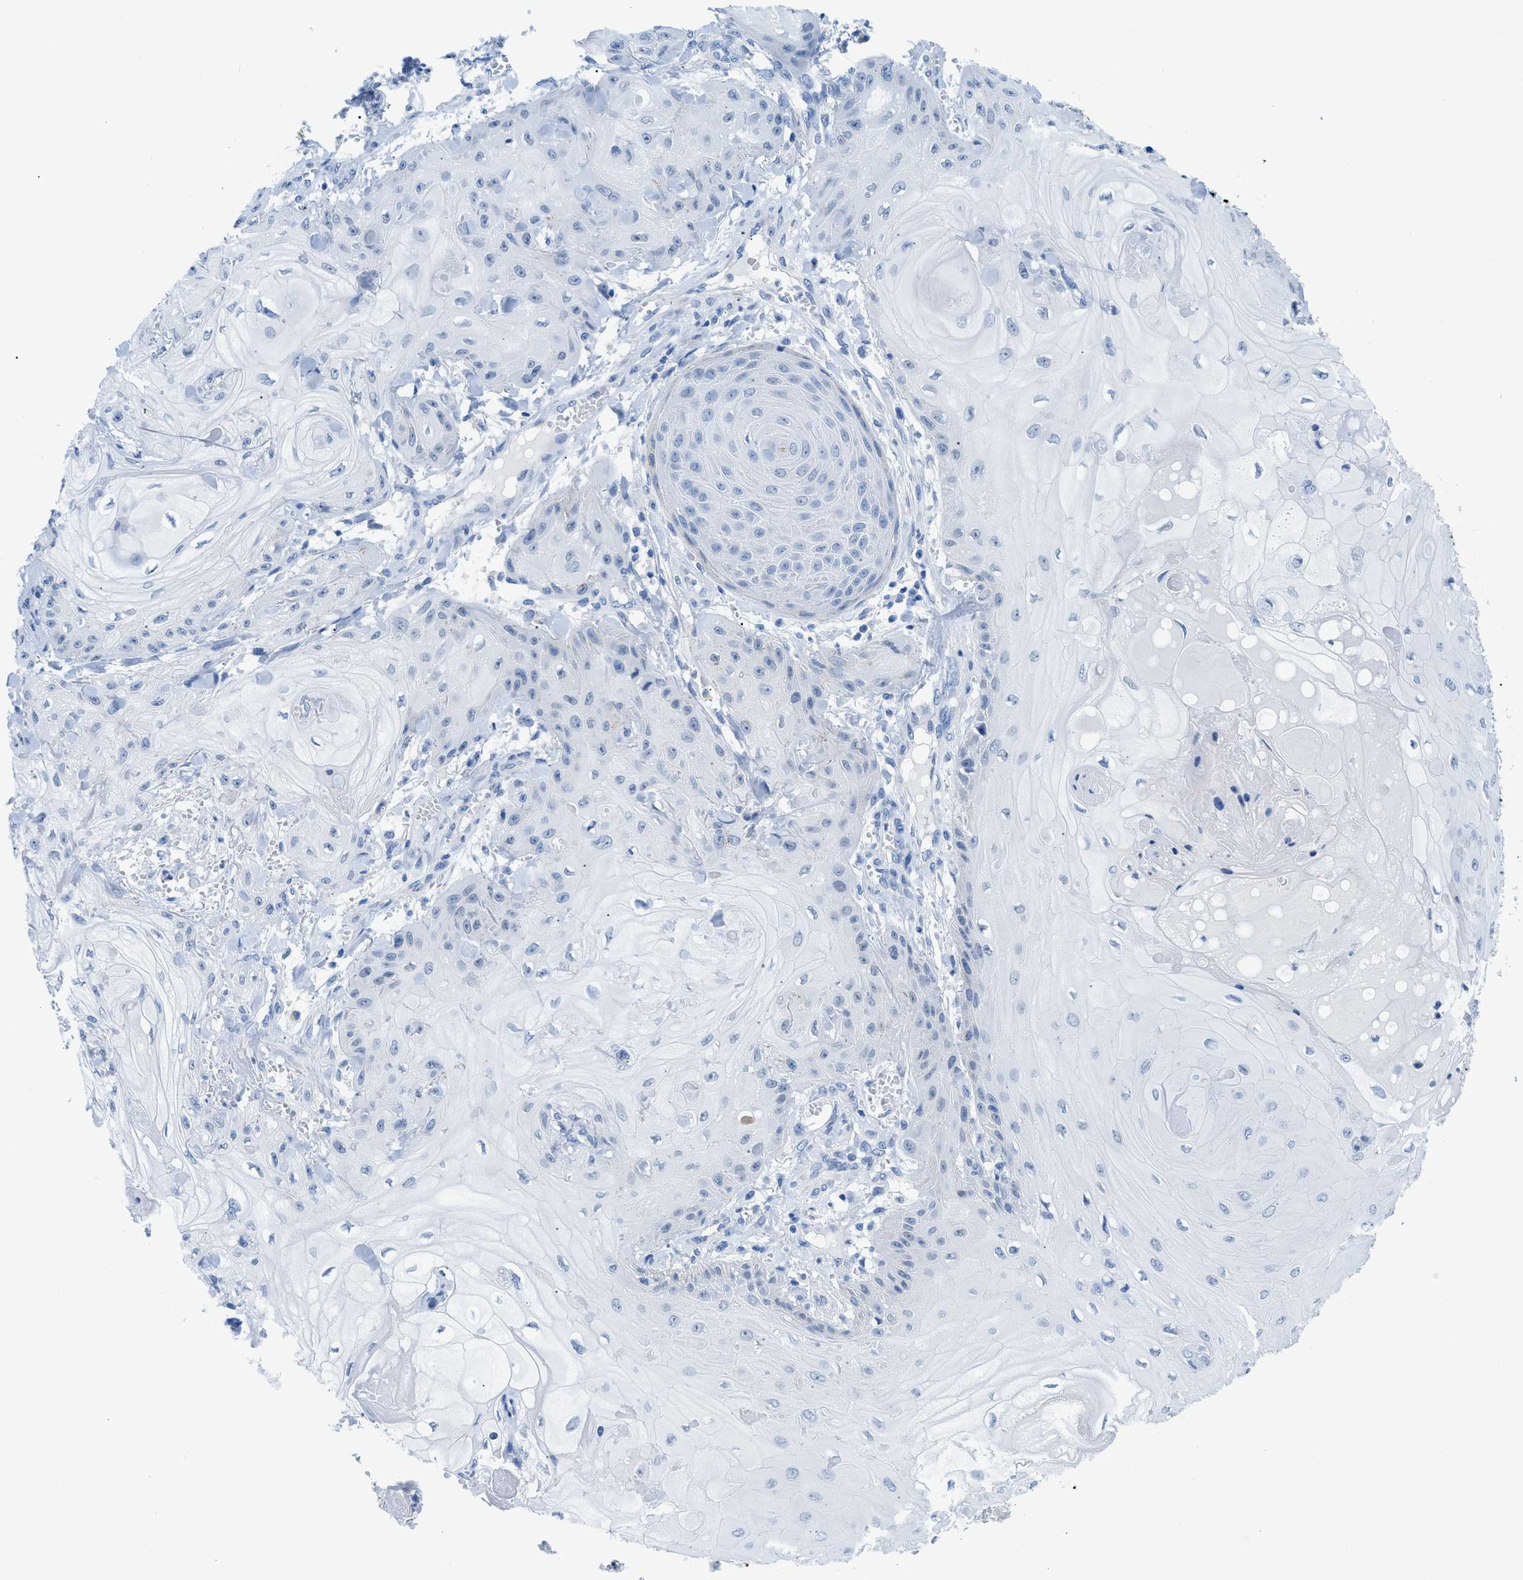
{"staining": {"intensity": "negative", "quantity": "none", "location": "none"}, "tissue": "skin cancer", "cell_type": "Tumor cells", "image_type": "cancer", "snomed": [{"axis": "morphology", "description": "Squamous cell carcinoma, NOS"}, {"axis": "topography", "description": "Skin"}], "caption": "Skin squamous cell carcinoma was stained to show a protein in brown. There is no significant positivity in tumor cells. (IHC, brightfield microscopy, high magnification).", "gene": "FDCSP", "patient": {"sex": "male", "age": 74}}